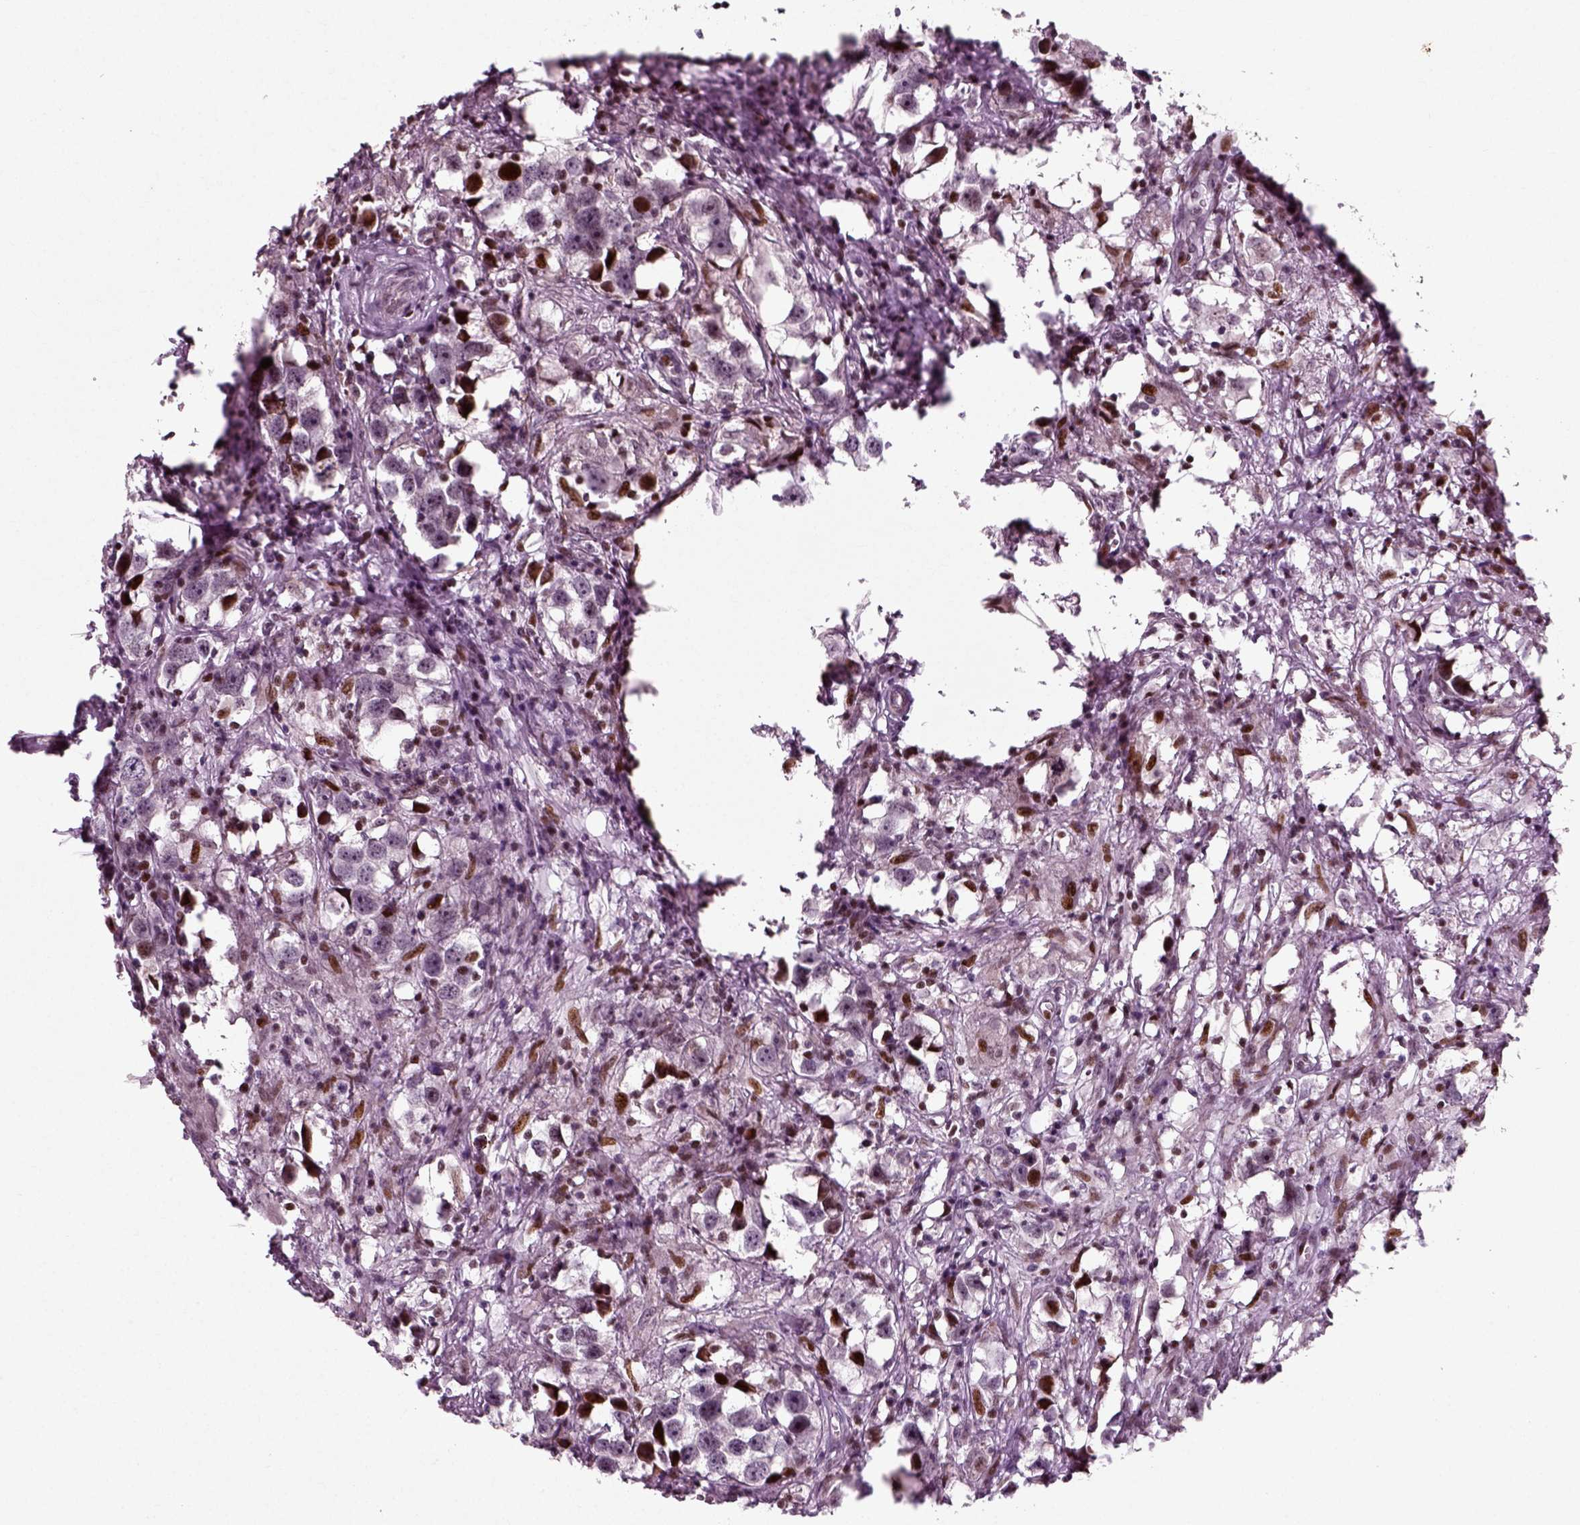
{"staining": {"intensity": "strong", "quantity": "<25%", "location": "nuclear"}, "tissue": "testis cancer", "cell_type": "Tumor cells", "image_type": "cancer", "snomed": [{"axis": "morphology", "description": "Seminoma, NOS"}, {"axis": "topography", "description": "Testis"}], "caption": "Testis cancer (seminoma) stained with a brown dye exhibits strong nuclear positive positivity in approximately <25% of tumor cells.", "gene": "CDC14A", "patient": {"sex": "male", "age": 49}}